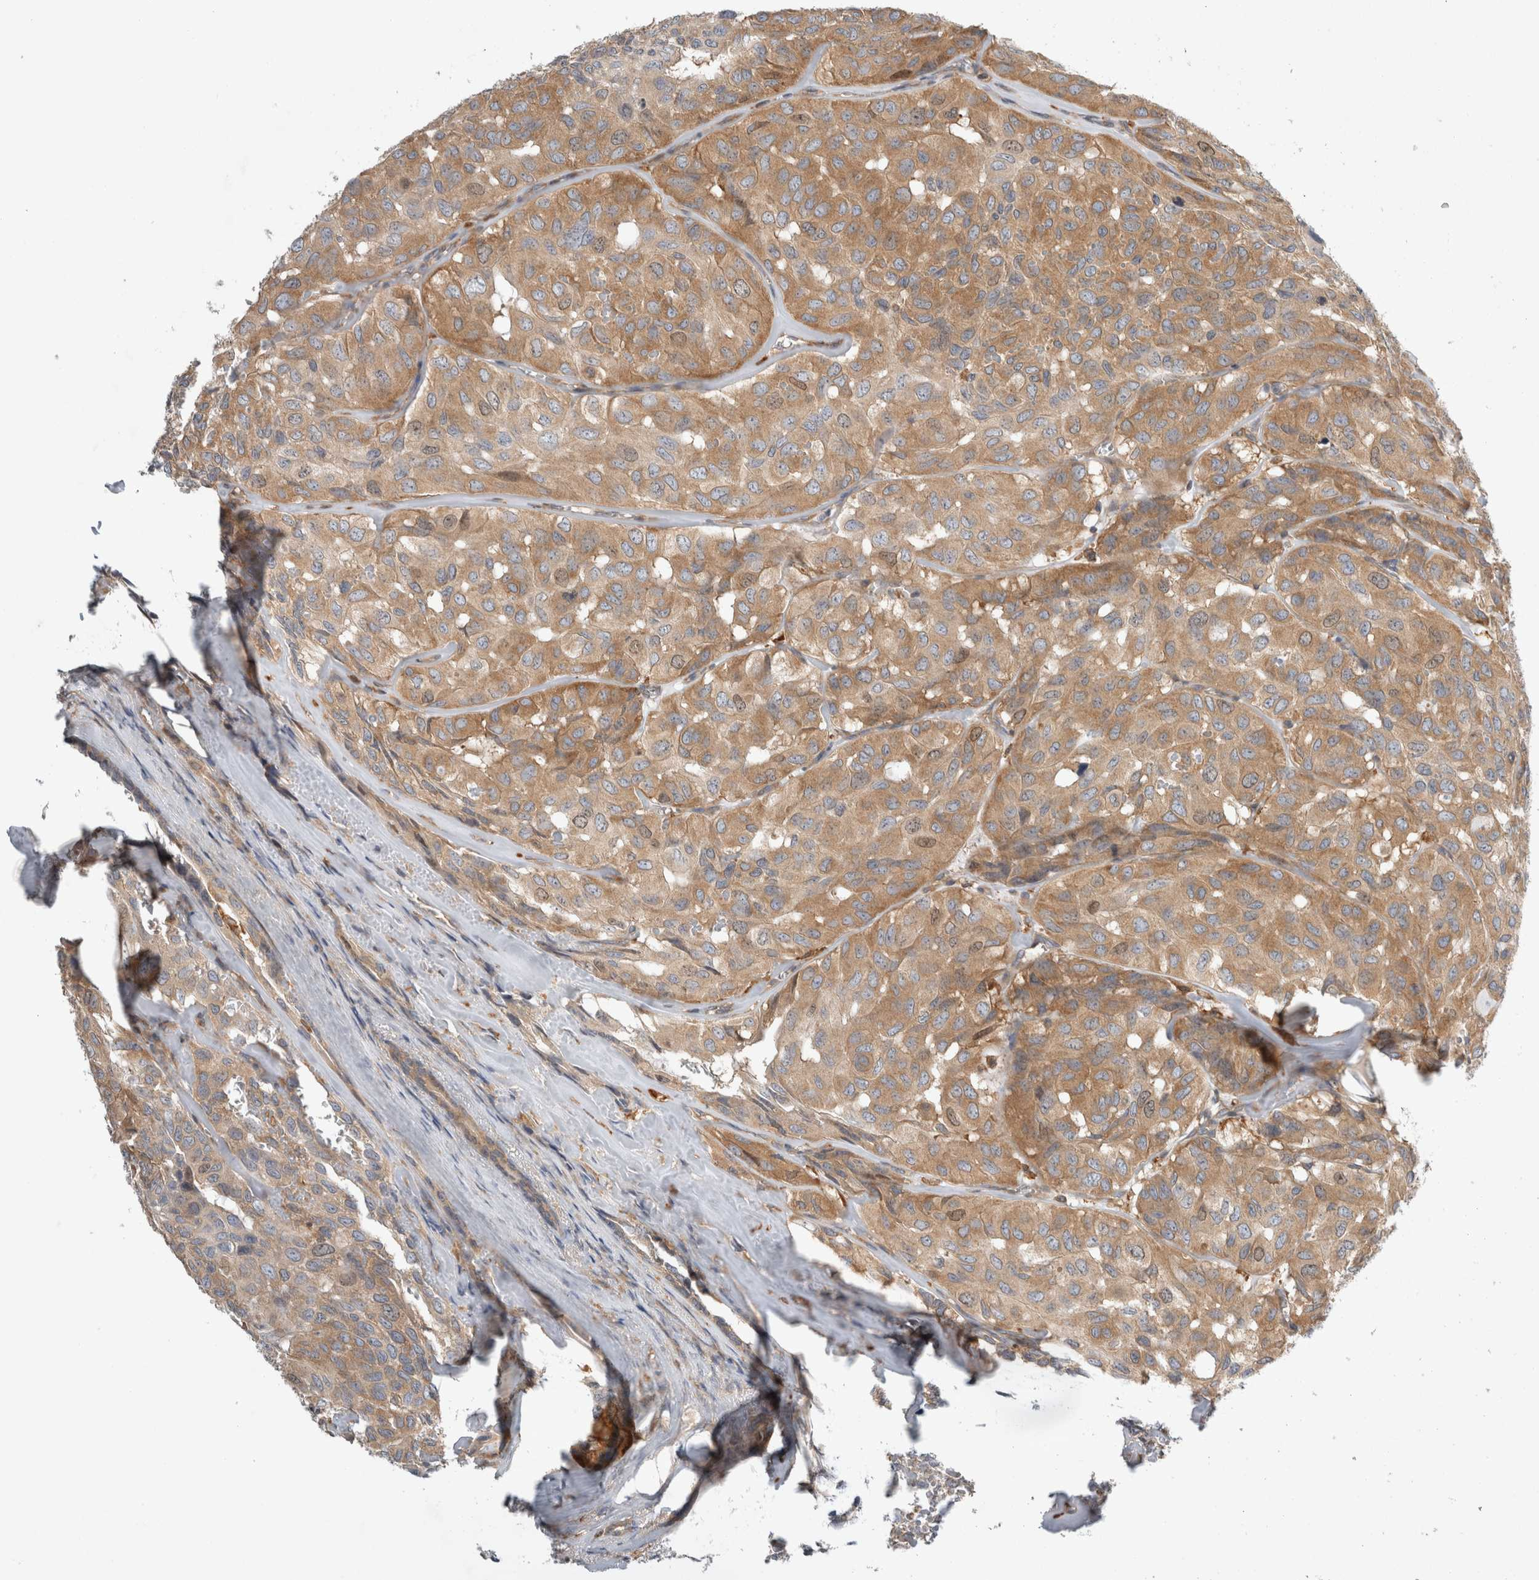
{"staining": {"intensity": "moderate", "quantity": ">75%", "location": "cytoplasmic/membranous,nuclear"}, "tissue": "head and neck cancer", "cell_type": "Tumor cells", "image_type": "cancer", "snomed": [{"axis": "morphology", "description": "Adenocarcinoma, NOS"}, {"axis": "topography", "description": "Salivary gland, NOS"}, {"axis": "topography", "description": "Head-Neck"}], "caption": "There is medium levels of moderate cytoplasmic/membranous and nuclear positivity in tumor cells of head and neck adenocarcinoma, as demonstrated by immunohistochemical staining (brown color).", "gene": "CDCA7L", "patient": {"sex": "female", "age": 76}}